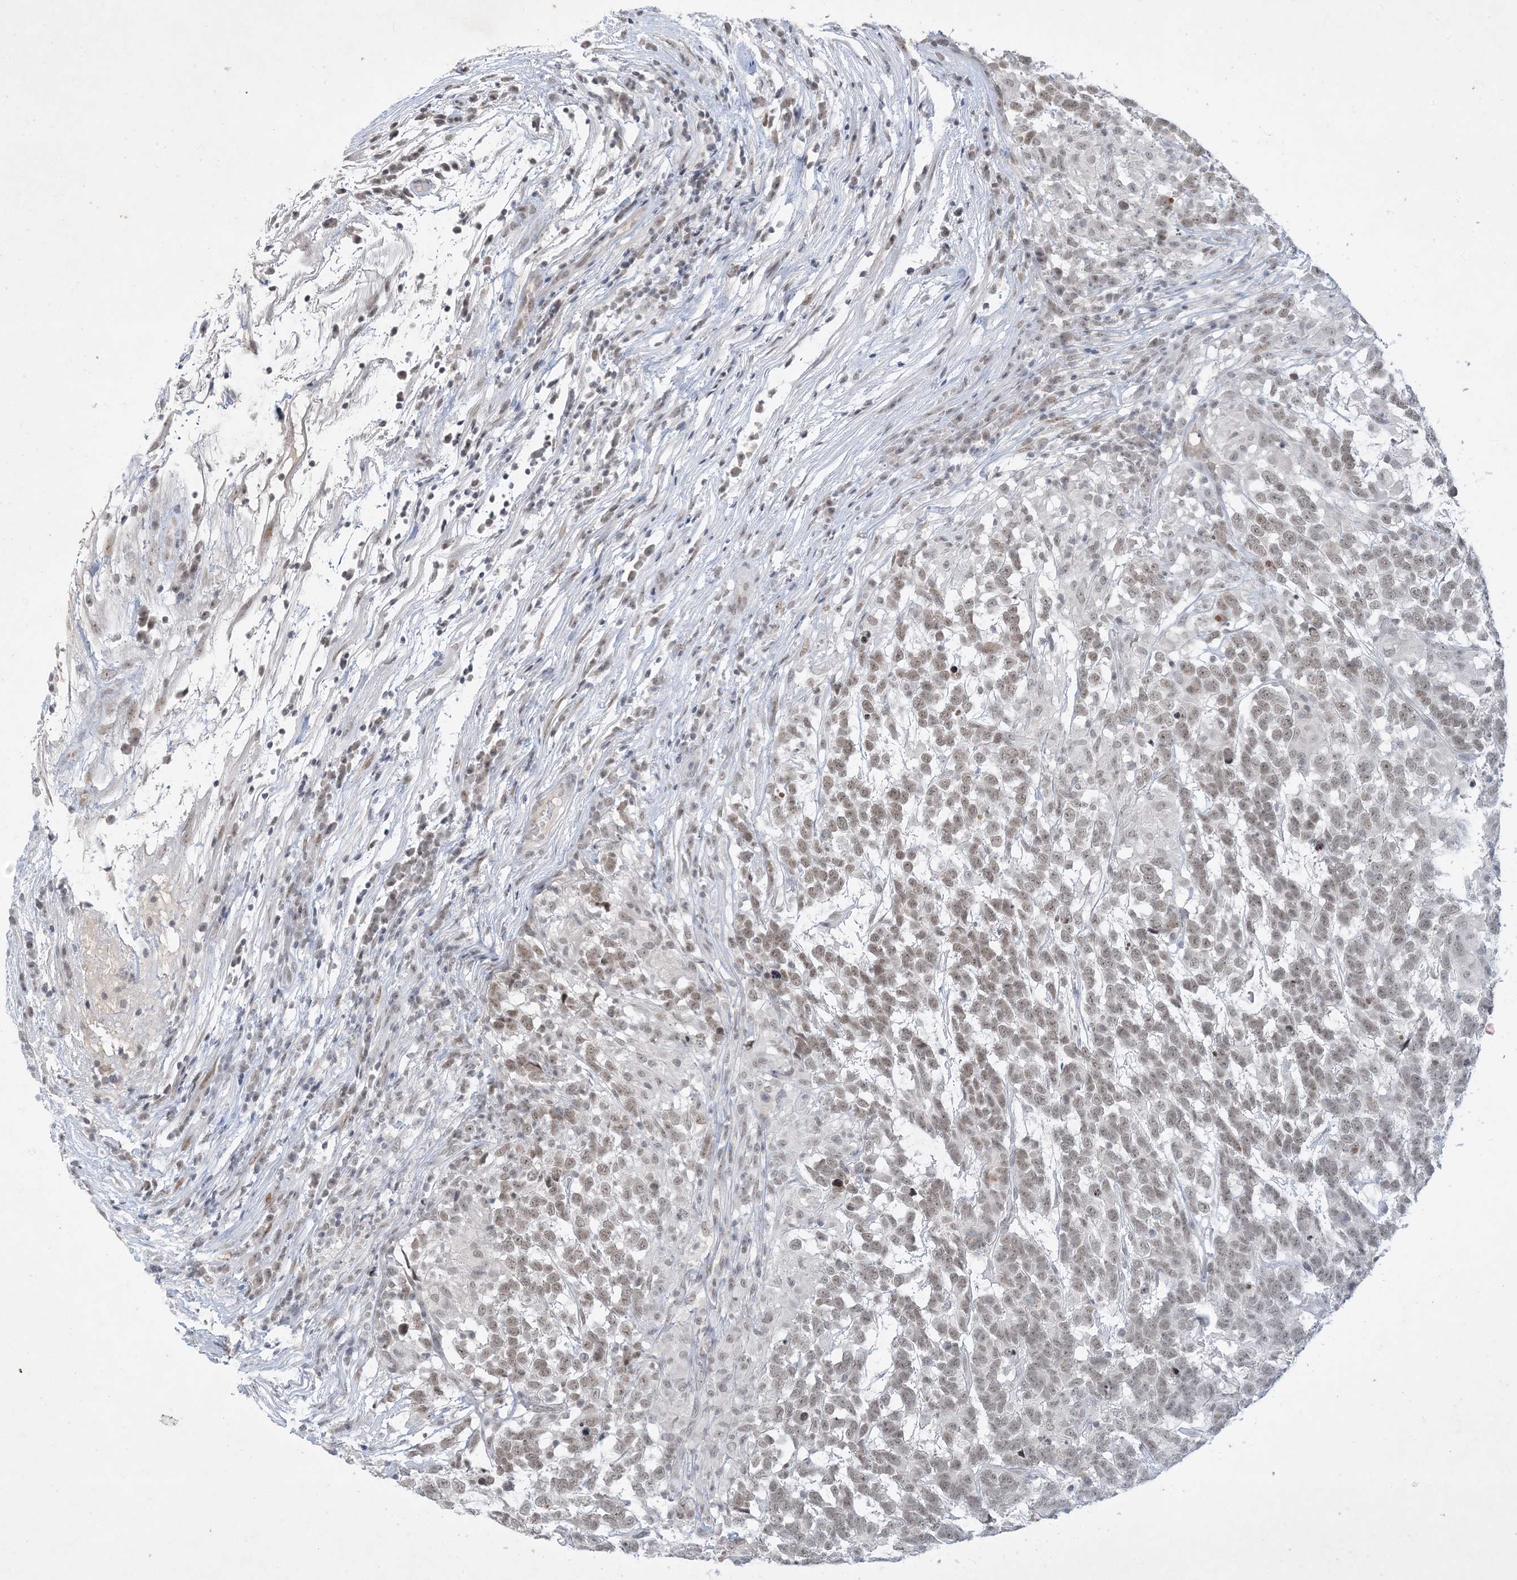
{"staining": {"intensity": "weak", "quantity": ">75%", "location": "nuclear"}, "tissue": "testis cancer", "cell_type": "Tumor cells", "image_type": "cancer", "snomed": [{"axis": "morphology", "description": "Carcinoma, Embryonal, NOS"}, {"axis": "topography", "description": "Testis"}], "caption": "Protein positivity by immunohistochemistry reveals weak nuclear staining in approximately >75% of tumor cells in testis embryonal carcinoma. (Stains: DAB (3,3'-diaminobenzidine) in brown, nuclei in blue, Microscopy: brightfield microscopy at high magnification).", "gene": "ZNF674", "patient": {"sex": "male", "age": 26}}